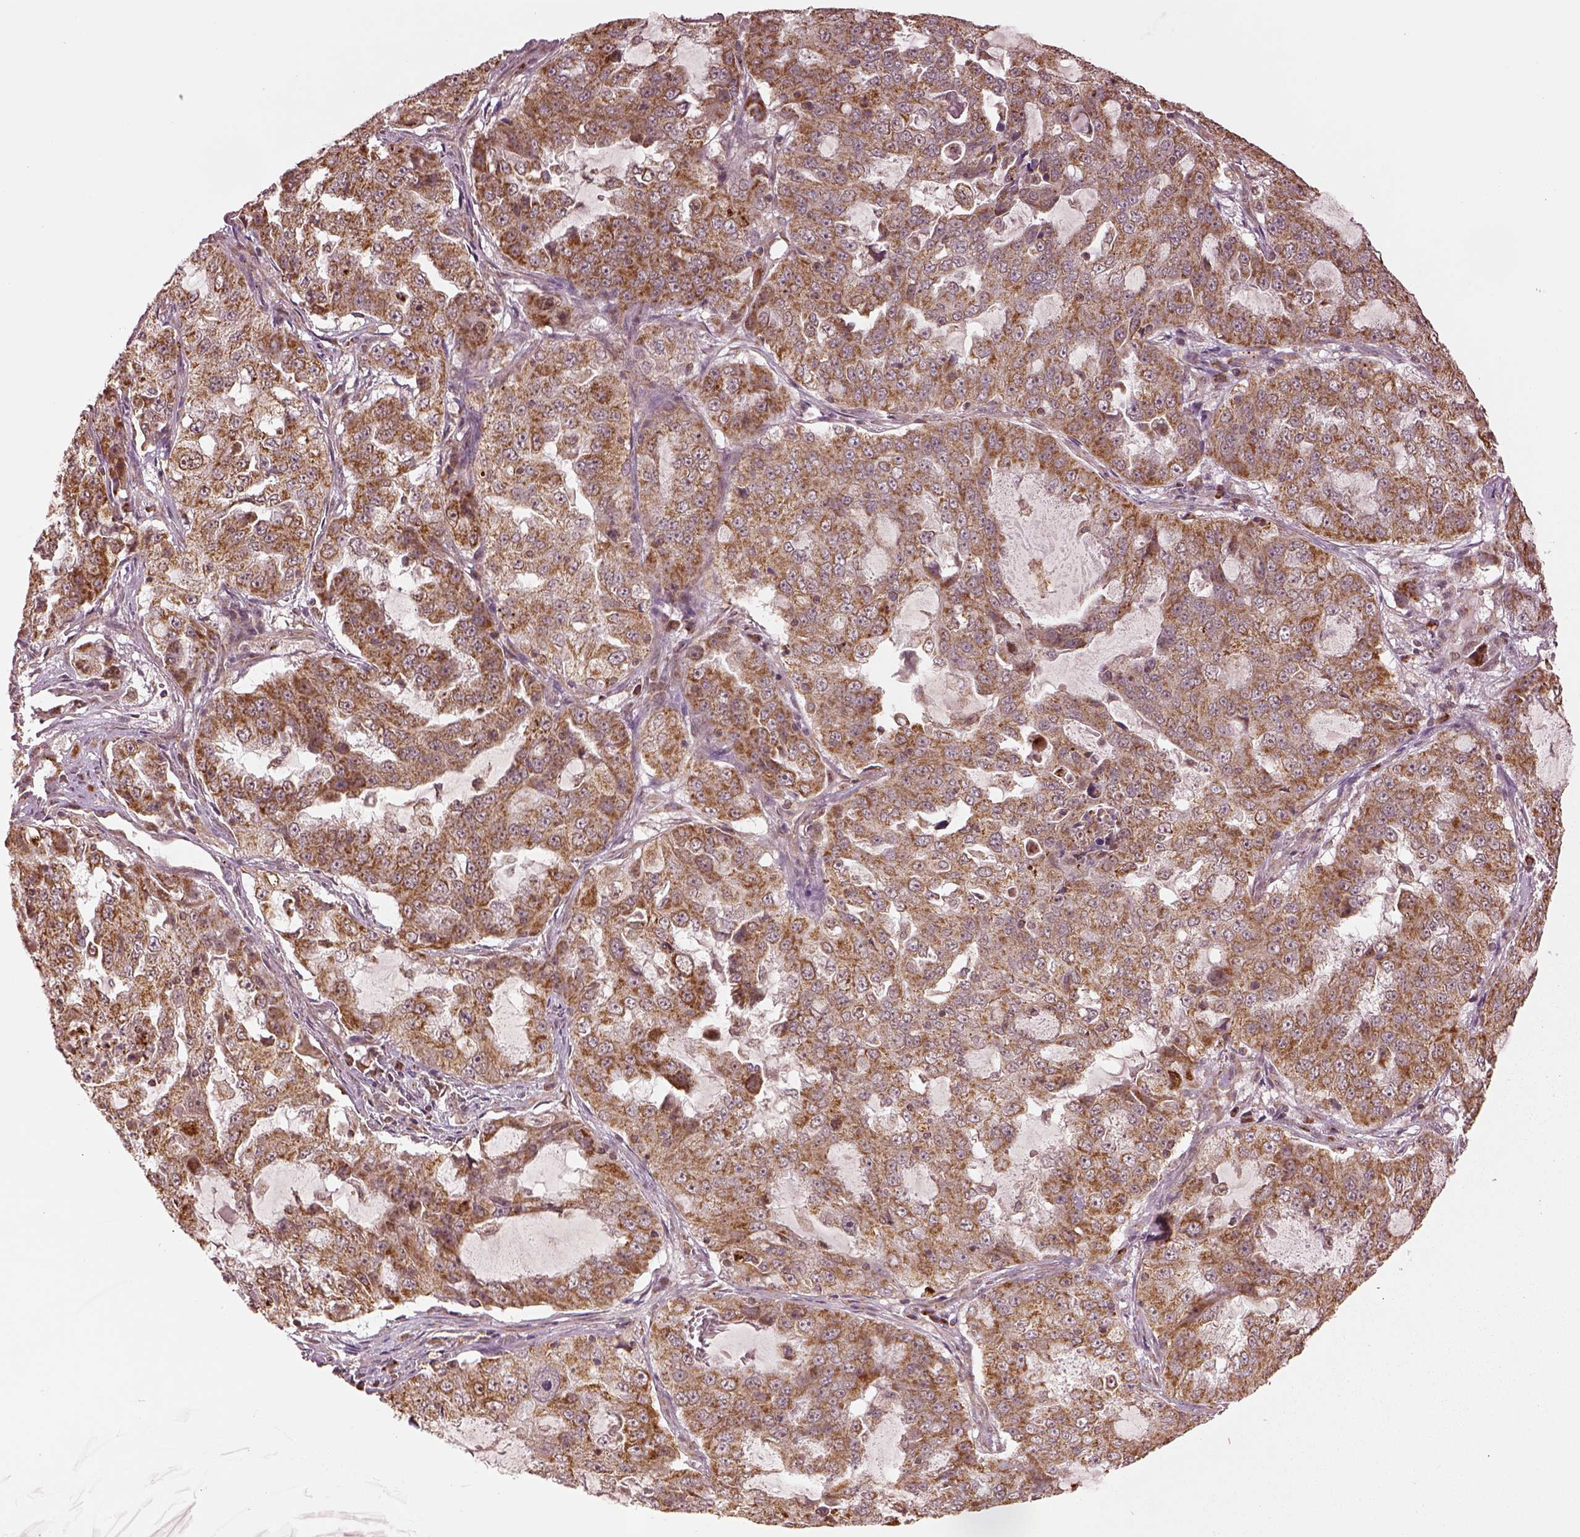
{"staining": {"intensity": "moderate", "quantity": ">75%", "location": "cytoplasmic/membranous"}, "tissue": "lung cancer", "cell_type": "Tumor cells", "image_type": "cancer", "snomed": [{"axis": "morphology", "description": "Adenocarcinoma, NOS"}, {"axis": "topography", "description": "Lung"}], "caption": "A histopathology image of human adenocarcinoma (lung) stained for a protein demonstrates moderate cytoplasmic/membranous brown staining in tumor cells.", "gene": "SEL1L3", "patient": {"sex": "female", "age": 61}}